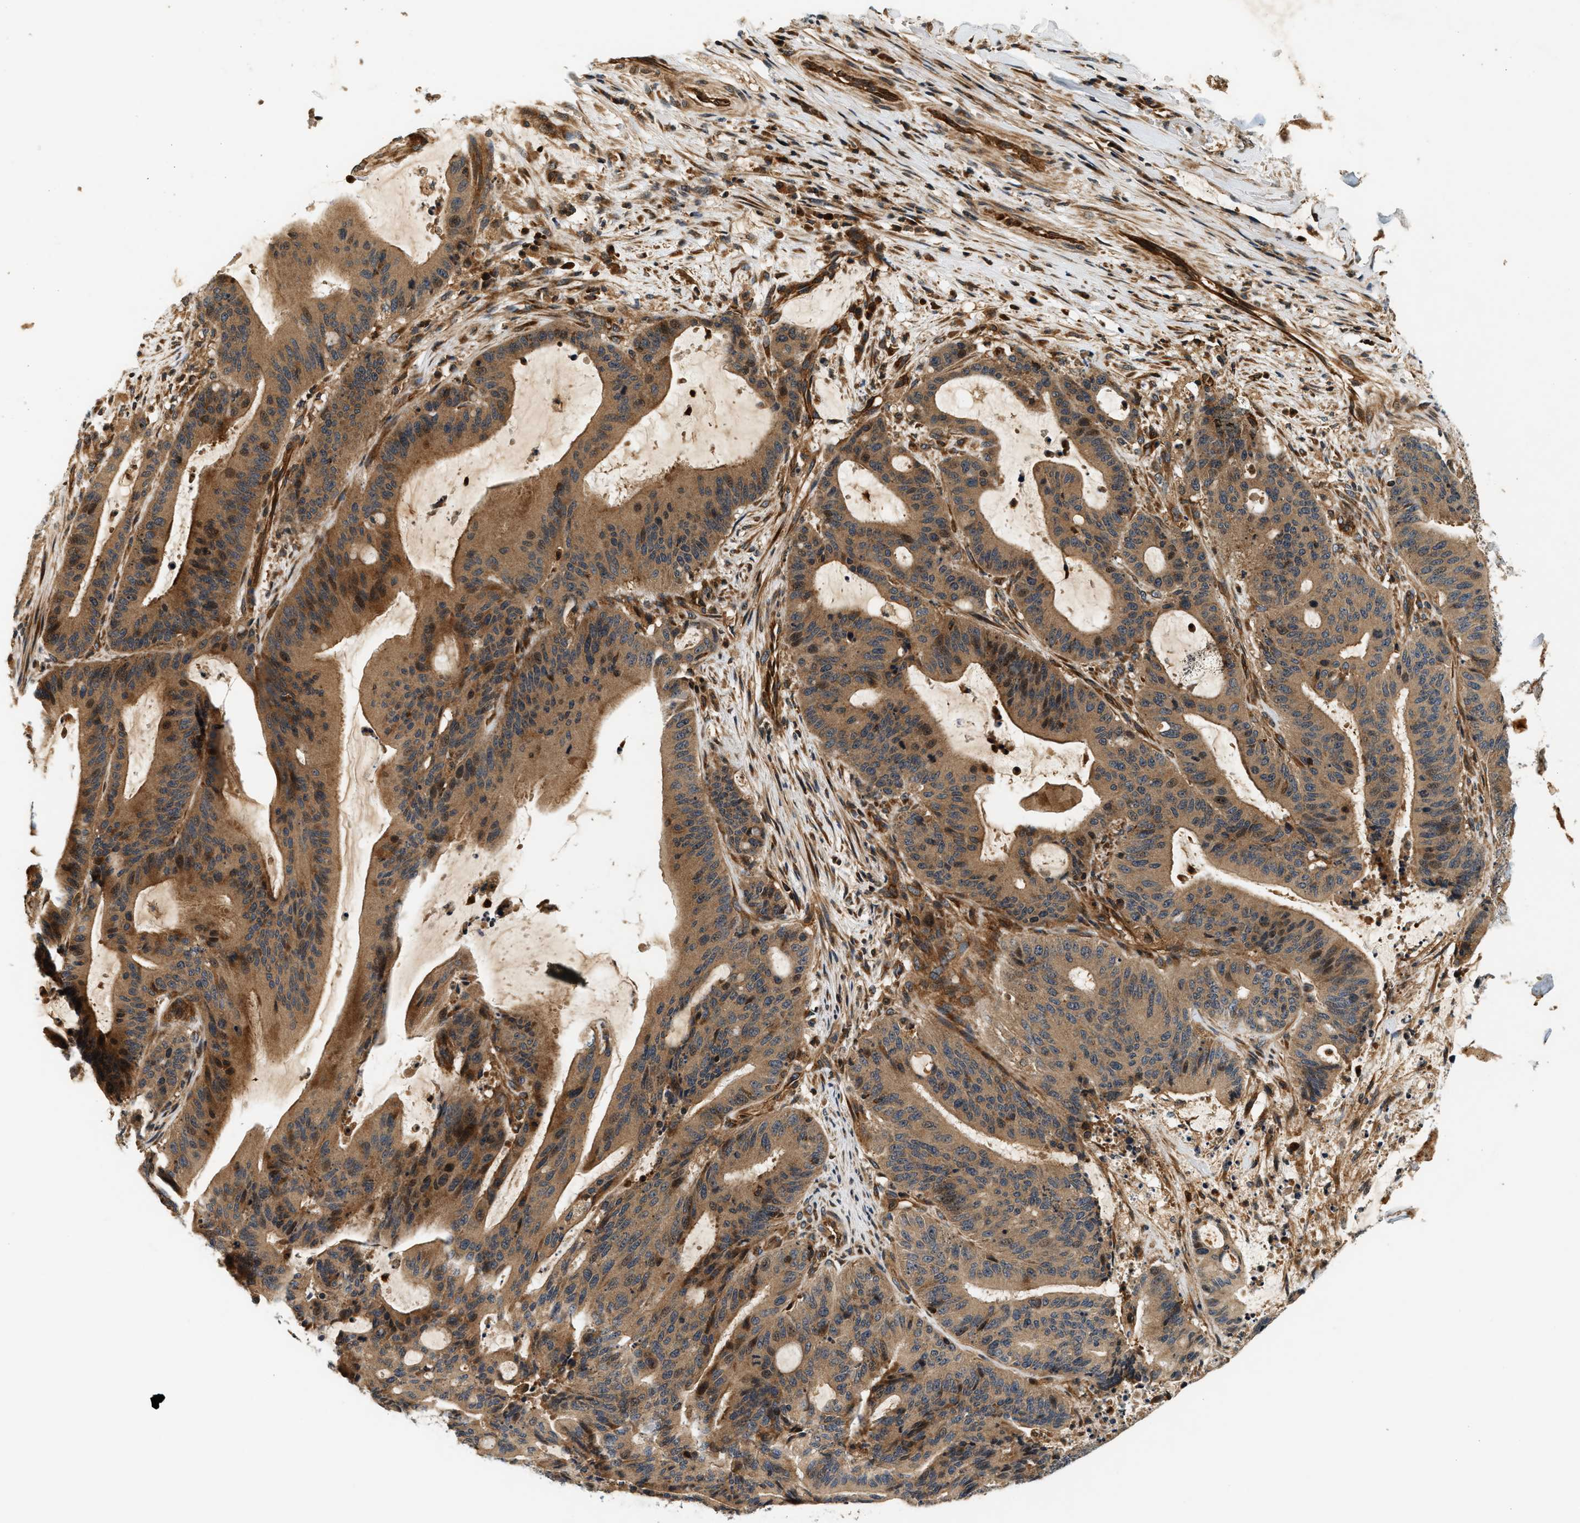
{"staining": {"intensity": "moderate", "quantity": ">75%", "location": "cytoplasmic/membranous"}, "tissue": "liver cancer", "cell_type": "Tumor cells", "image_type": "cancer", "snomed": [{"axis": "morphology", "description": "Normal tissue, NOS"}, {"axis": "morphology", "description": "Cholangiocarcinoma"}, {"axis": "topography", "description": "Liver"}, {"axis": "topography", "description": "Peripheral nerve tissue"}], "caption": "Human cholangiocarcinoma (liver) stained for a protein (brown) demonstrates moderate cytoplasmic/membranous positive expression in about >75% of tumor cells.", "gene": "SAMD9", "patient": {"sex": "female", "age": 73}}